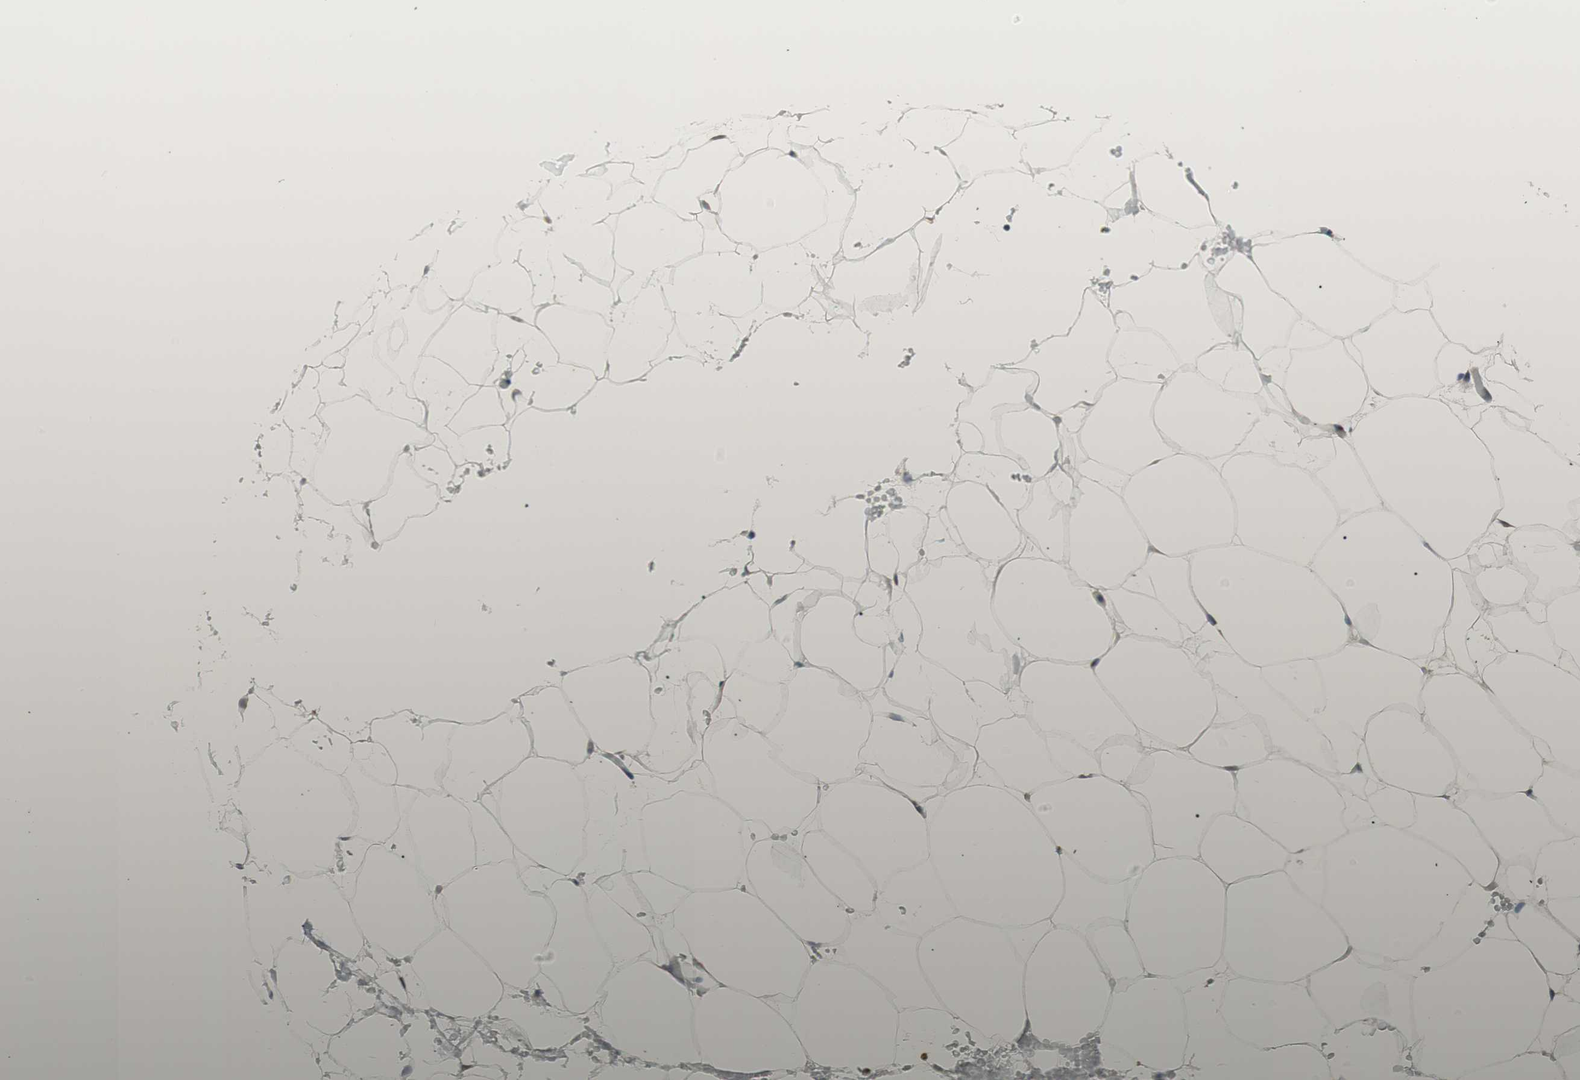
{"staining": {"intensity": "moderate", "quantity": "25%-75%", "location": "cytoplasmic/membranous,nuclear"}, "tissue": "adipose tissue", "cell_type": "Adipocytes", "image_type": "normal", "snomed": [{"axis": "morphology", "description": "Normal tissue, NOS"}, {"axis": "topography", "description": "Breast"}, {"axis": "topography", "description": "Adipose tissue"}], "caption": "Immunohistochemical staining of normal adipose tissue exhibits moderate cytoplasmic/membranous,nuclear protein positivity in approximately 25%-75% of adipocytes.", "gene": "LTA4H", "patient": {"sex": "female", "age": 25}}